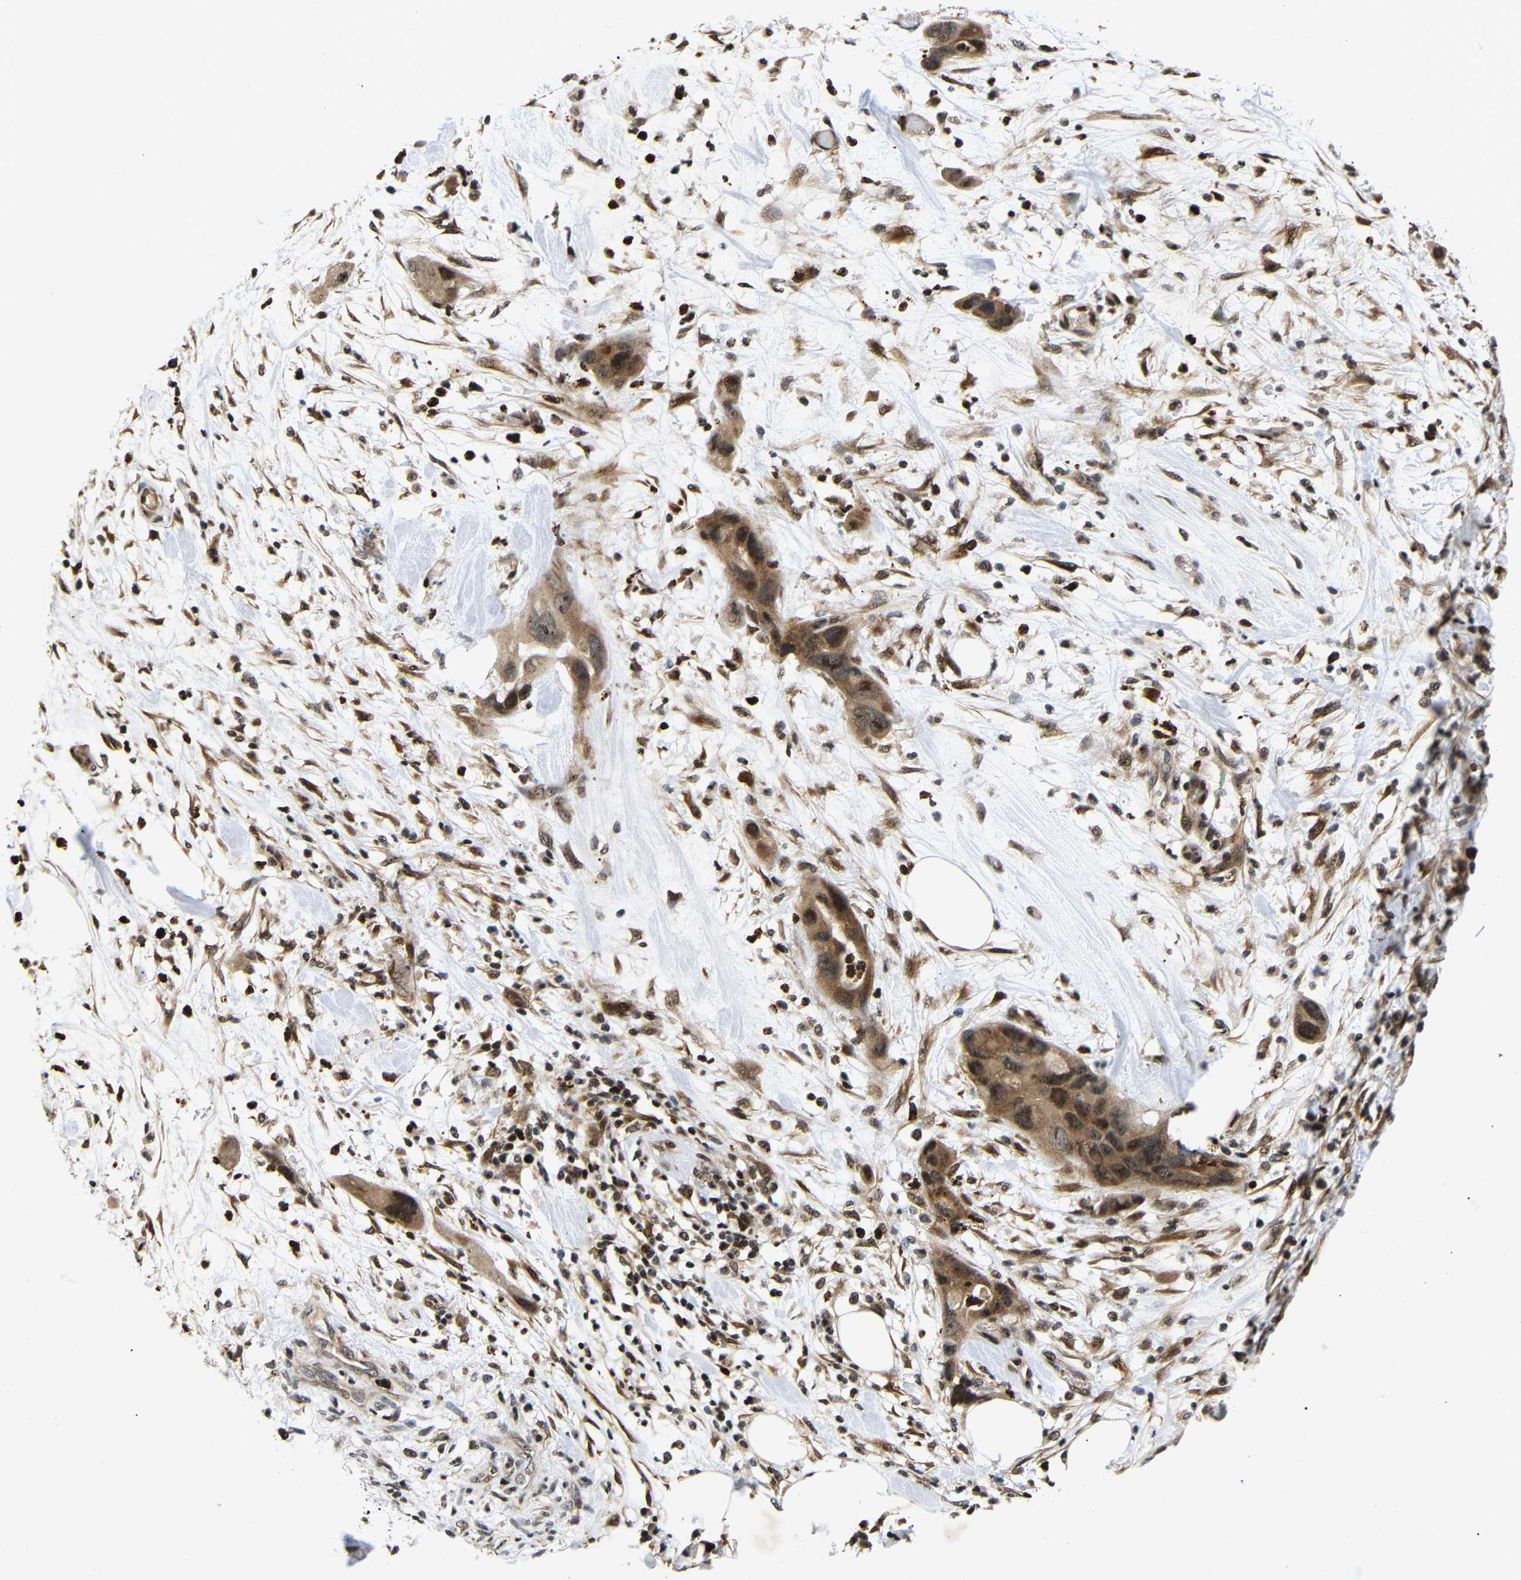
{"staining": {"intensity": "moderate", "quantity": ">75%", "location": "cytoplasmic/membranous,nuclear"}, "tissue": "pancreatic cancer", "cell_type": "Tumor cells", "image_type": "cancer", "snomed": [{"axis": "morphology", "description": "Adenocarcinoma, NOS"}, {"axis": "topography", "description": "Pancreas"}], "caption": "Protein expression analysis of adenocarcinoma (pancreatic) demonstrates moderate cytoplasmic/membranous and nuclear positivity in about >75% of tumor cells. (Brightfield microscopy of DAB IHC at high magnification).", "gene": "KIF23", "patient": {"sex": "female", "age": 71}}